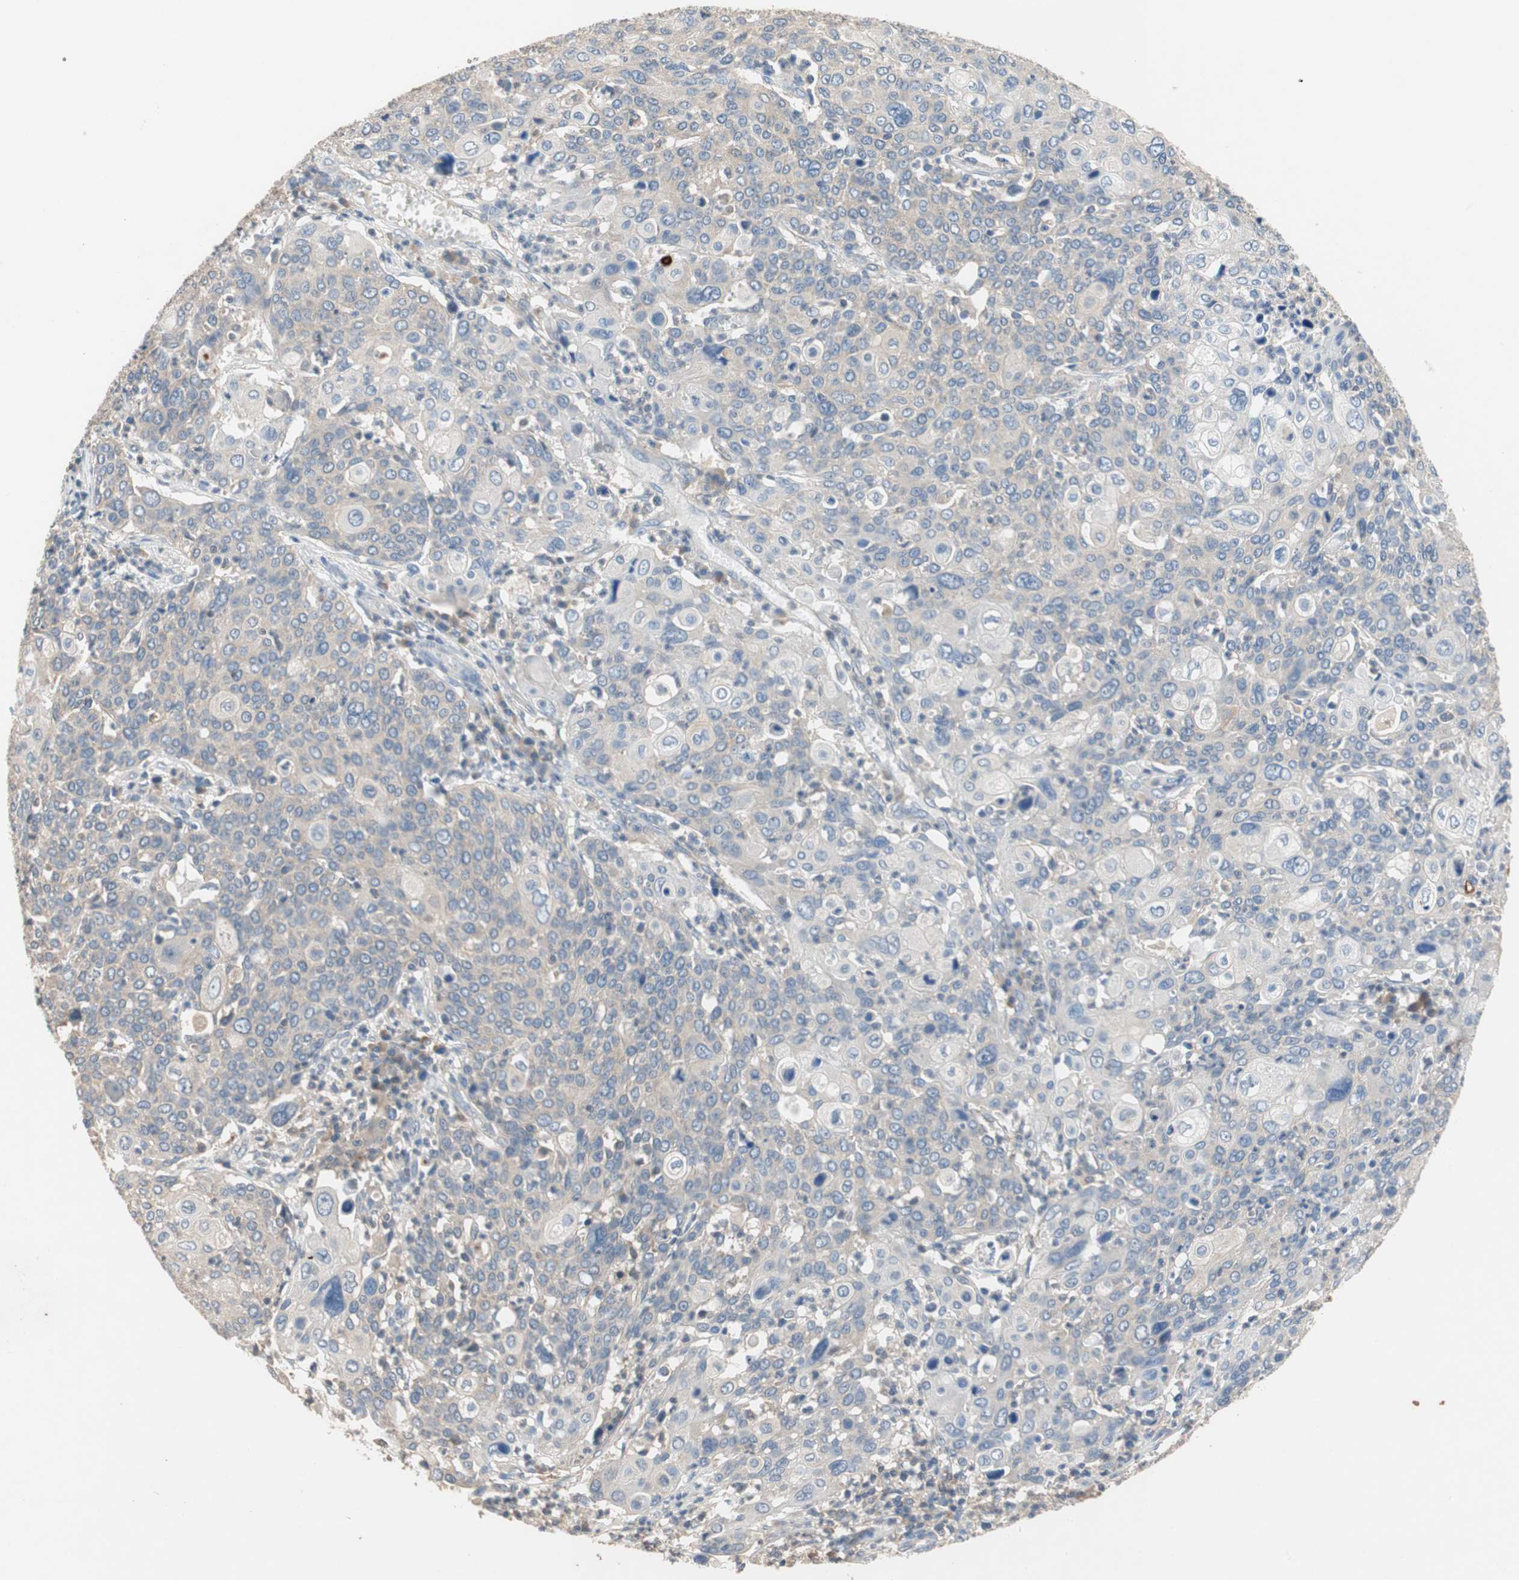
{"staining": {"intensity": "weak", "quantity": "<25%", "location": "cytoplasmic/membranous"}, "tissue": "cervical cancer", "cell_type": "Tumor cells", "image_type": "cancer", "snomed": [{"axis": "morphology", "description": "Squamous cell carcinoma, NOS"}, {"axis": "topography", "description": "Cervix"}], "caption": "Tumor cells show no significant positivity in squamous cell carcinoma (cervical).", "gene": "ADAP1", "patient": {"sex": "female", "age": 40}}